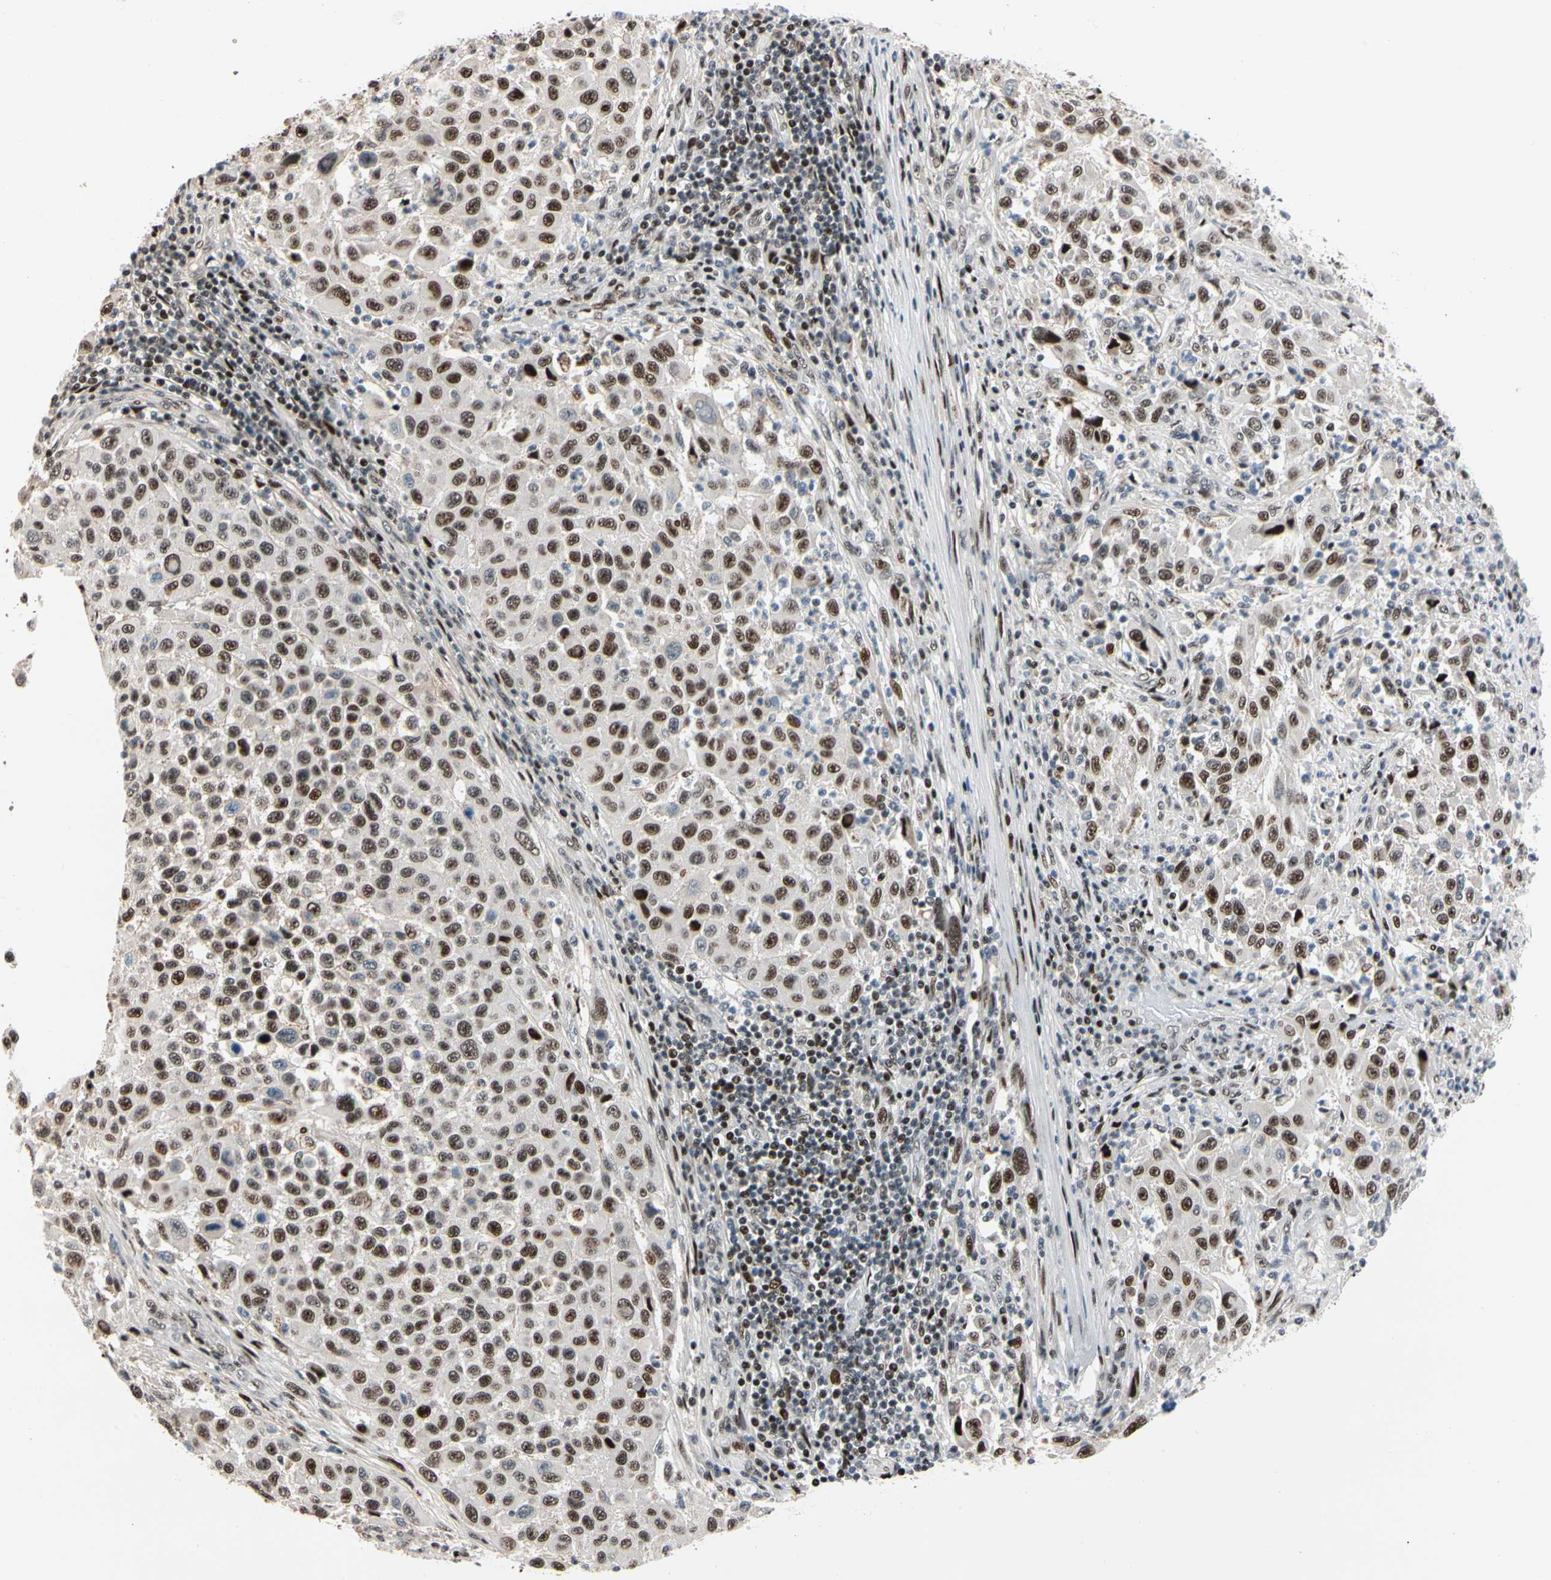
{"staining": {"intensity": "moderate", "quantity": ">75%", "location": "nuclear"}, "tissue": "melanoma", "cell_type": "Tumor cells", "image_type": "cancer", "snomed": [{"axis": "morphology", "description": "Malignant melanoma, Metastatic site"}, {"axis": "topography", "description": "Lymph node"}], "caption": "High-magnification brightfield microscopy of malignant melanoma (metastatic site) stained with DAB (brown) and counterstained with hematoxylin (blue). tumor cells exhibit moderate nuclear positivity is identified in approximately>75% of cells.", "gene": "FOXO3", "patient": {"sex": "male", "age": 61}}